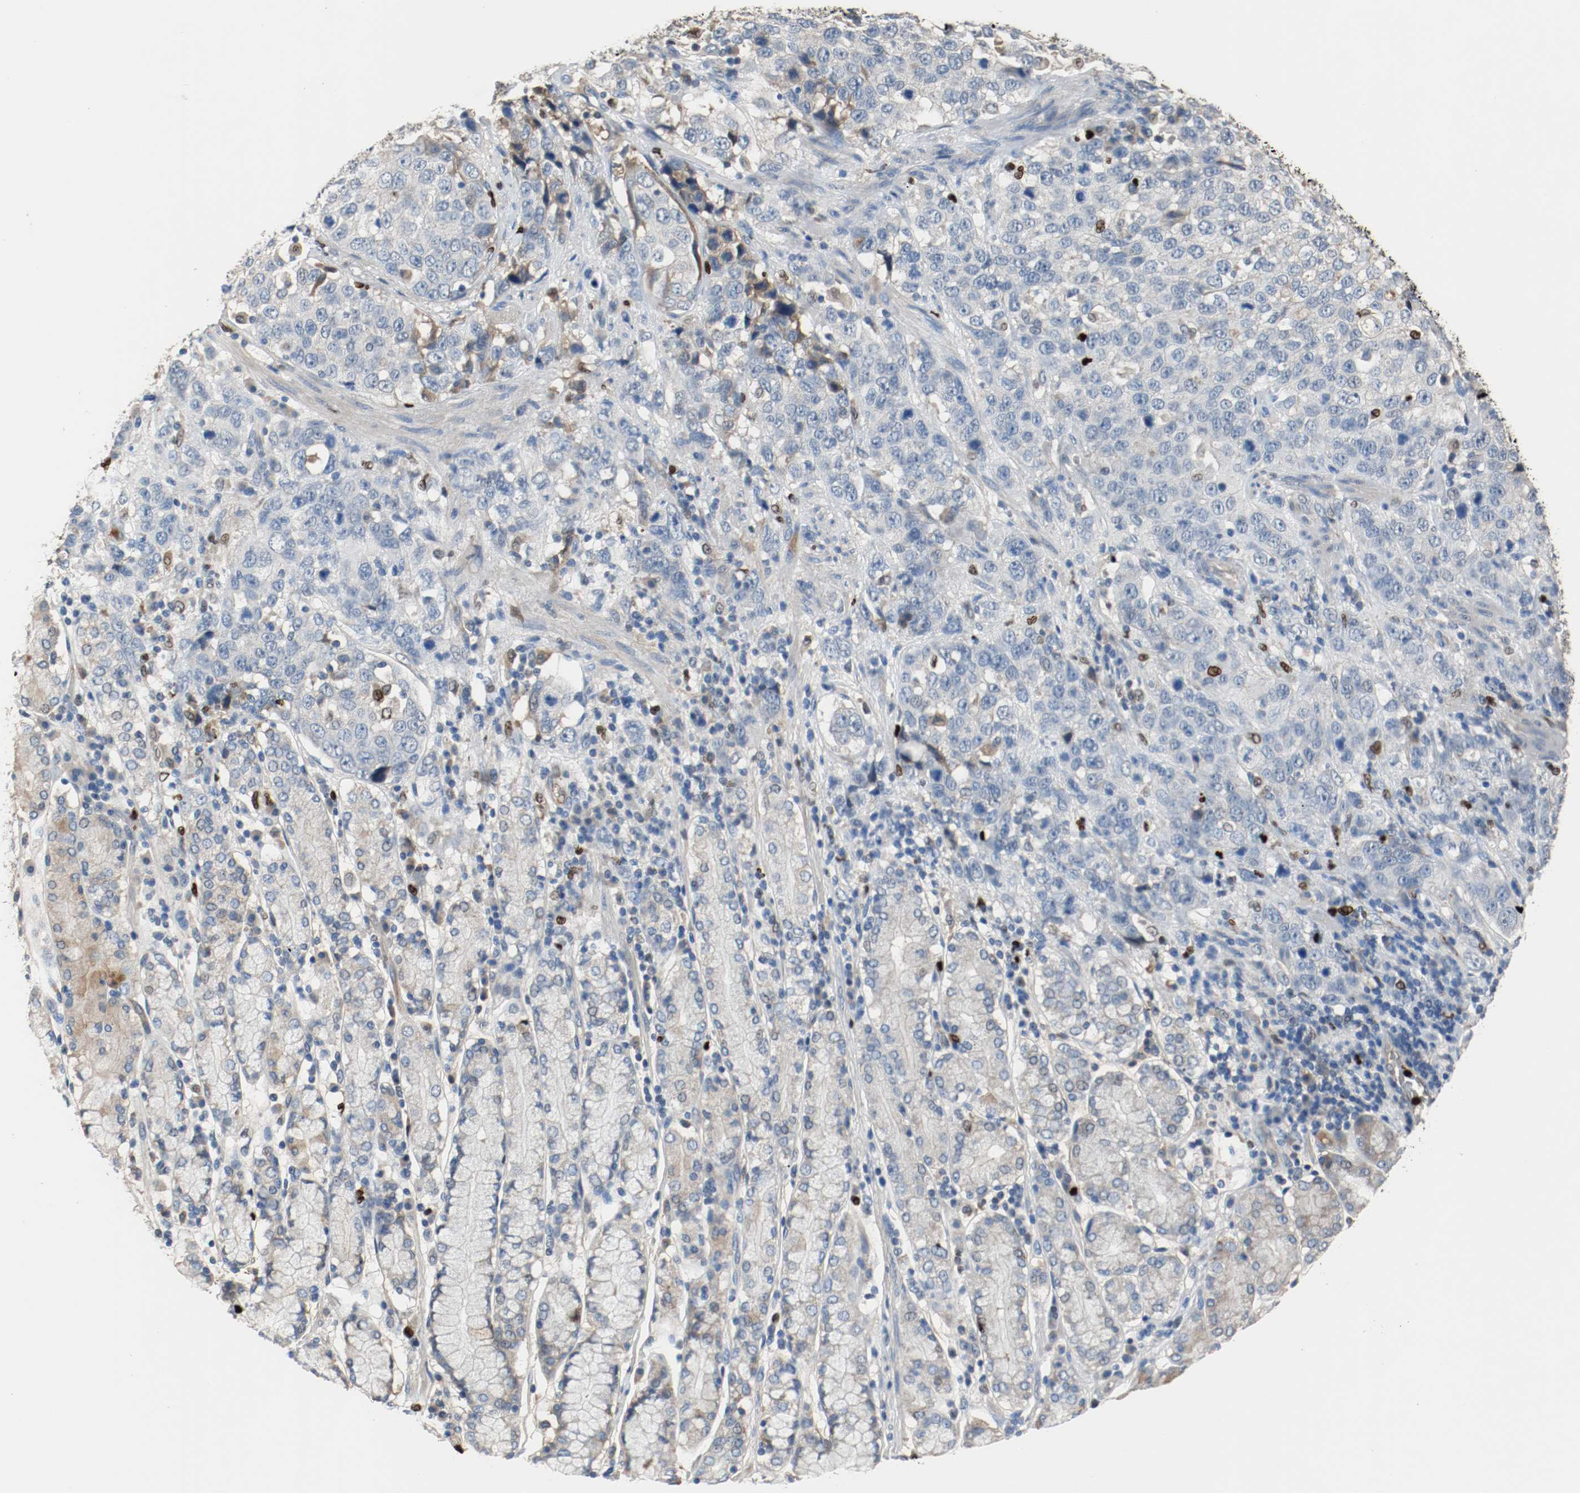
{"staining": {"intensity": "negative", "quantity": "none", "location": "none"}, "tissue": "stomach cancer", "cell_type": "Tumor cells", "image_type": "cancer", "snomed": [{"axis": "morphology", "description": "Normal tissue, NOS"}, {"axis": "morphology", "description": "Adenocarcinoma, NOS"}, {"axis": "topography", "description": "Stomach"}], "caption": "The image demonstrates no staining of tumor cells in stomach adenocarcinoma.", "gene": "BLK", "patient": {"sex": "male", "age": 48}}